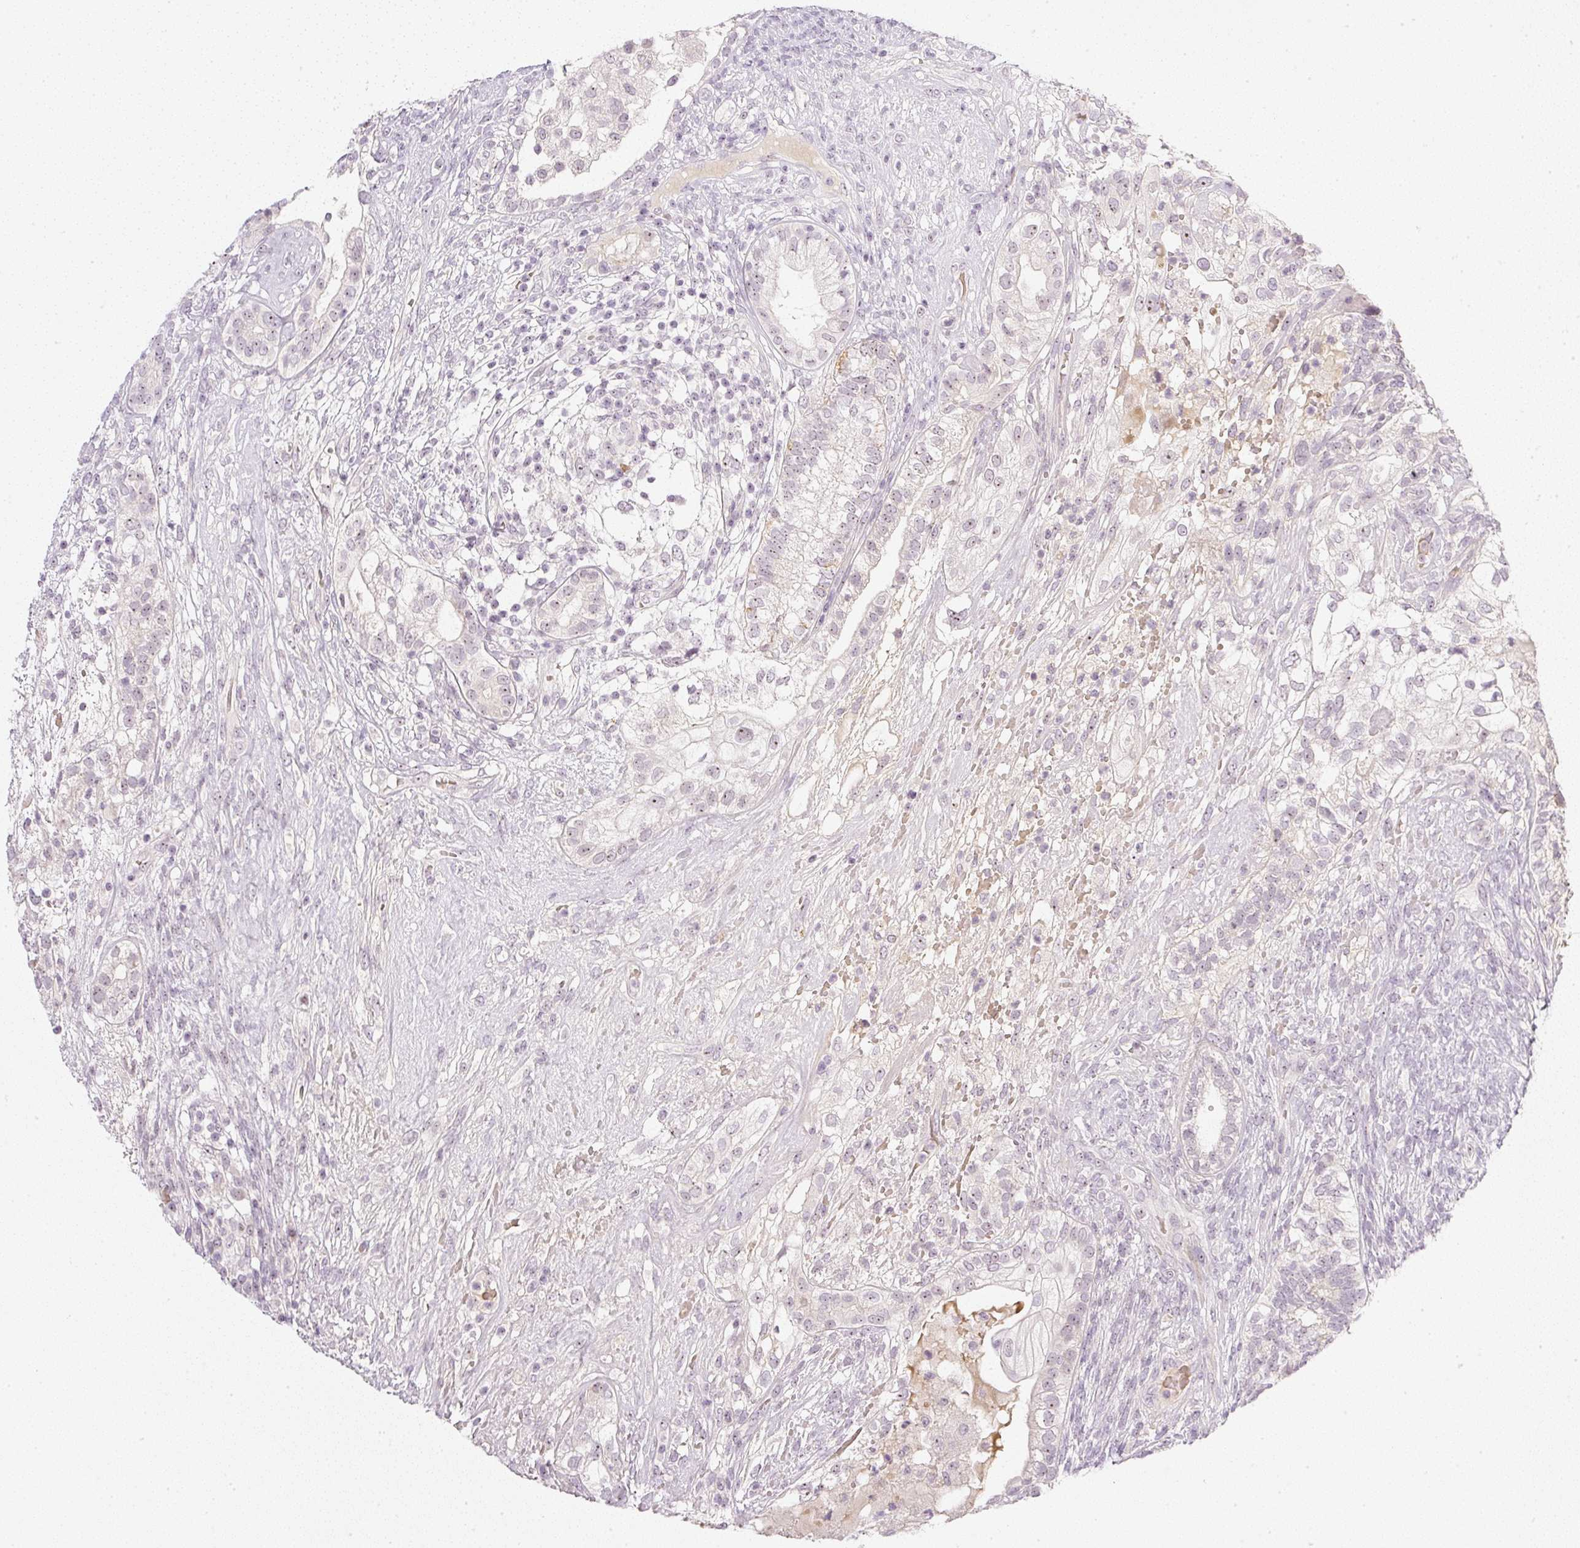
{"staining": {"intensity": "weak", "quantity": "25%-75%", "location": "nuclear"}, "tissue": "testis cancer", "cell_type": "Tumor cells", "image_type": "cancer", "snomed": [{"axis": "morphology", "description": "Seminoma, NOS"}, {"axis": "morphology", "description": "Carcinoma, Embryonal, NOS"}, {"axis": "topography", "description": "Testis"}], "caption": "High-magnification brightfield microscopy of testis embryonal carcinoma stained with DAB (3,3'-diaminobenzidine) (brown) and counterstained with hematoxylin (blue). tumor cells exhibit weak nuclear expression is present in approximately25%-75% of cells. (DAB IHC with brightfield microscopy, high magnification).", "gene": "AAR2", "patient": {"sex": "male", "age": 41}}